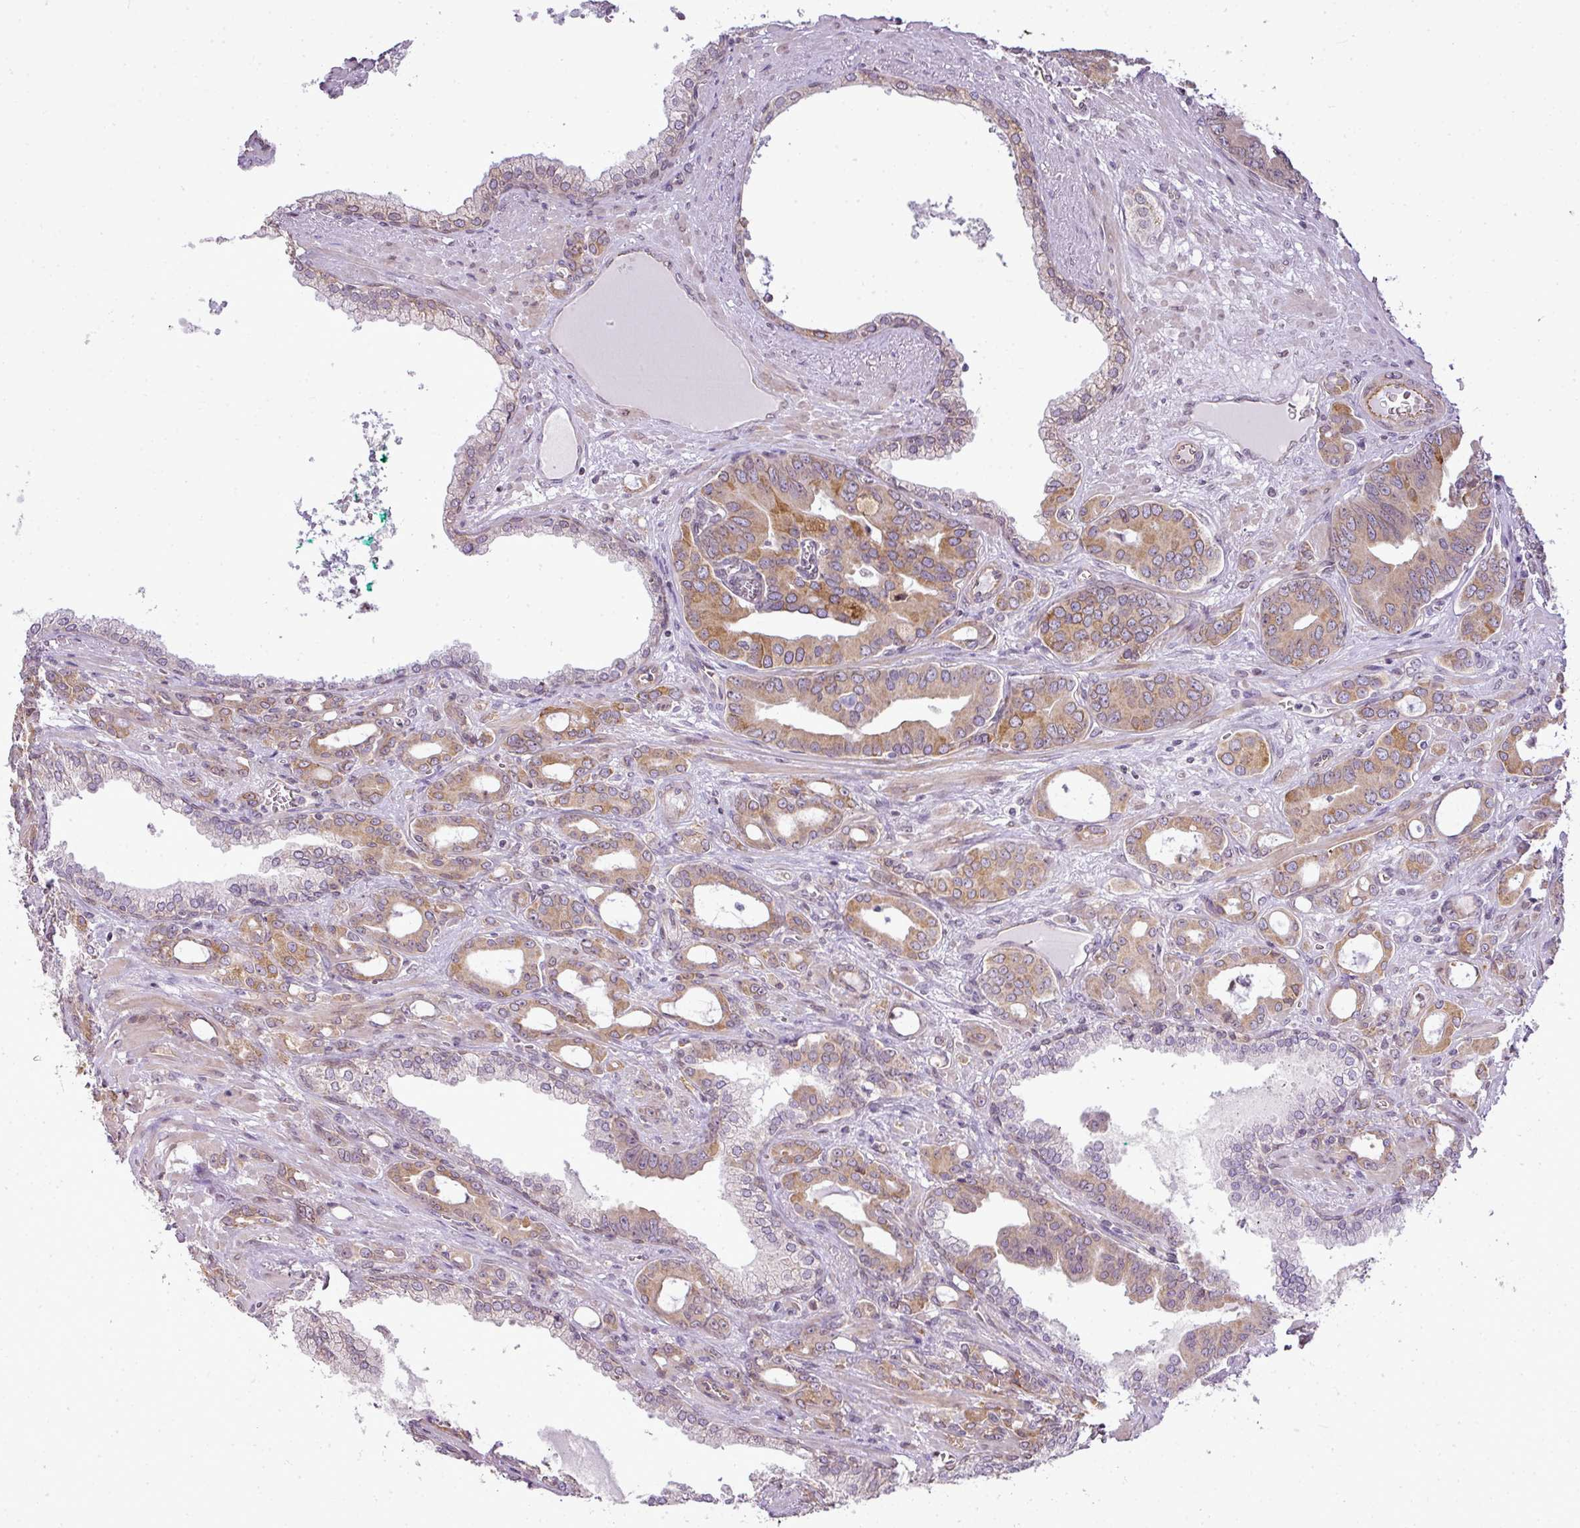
{"staining": {"intensity": "moderate", "quantity": ">75%", "location": "cytoplasmic/membranous"}, "tissue": "prostate cancer", "cell_type": "Tumor cells", "image_type": "cancer", "snomed": [{"axis": "morphology", "description": "Adenocarcinoma, High grade"}, {"axis": "topography", "description": "Prostate"}], "caption": "Prostate high-grade adenocarcinoma stained with immunohistochemistry (IHC) shows moderate cytoplasmic/membranous expression in approximately >75% of tumor cells.", "gene": "COX18", "patient": {"sex": "male", "age": 72}}